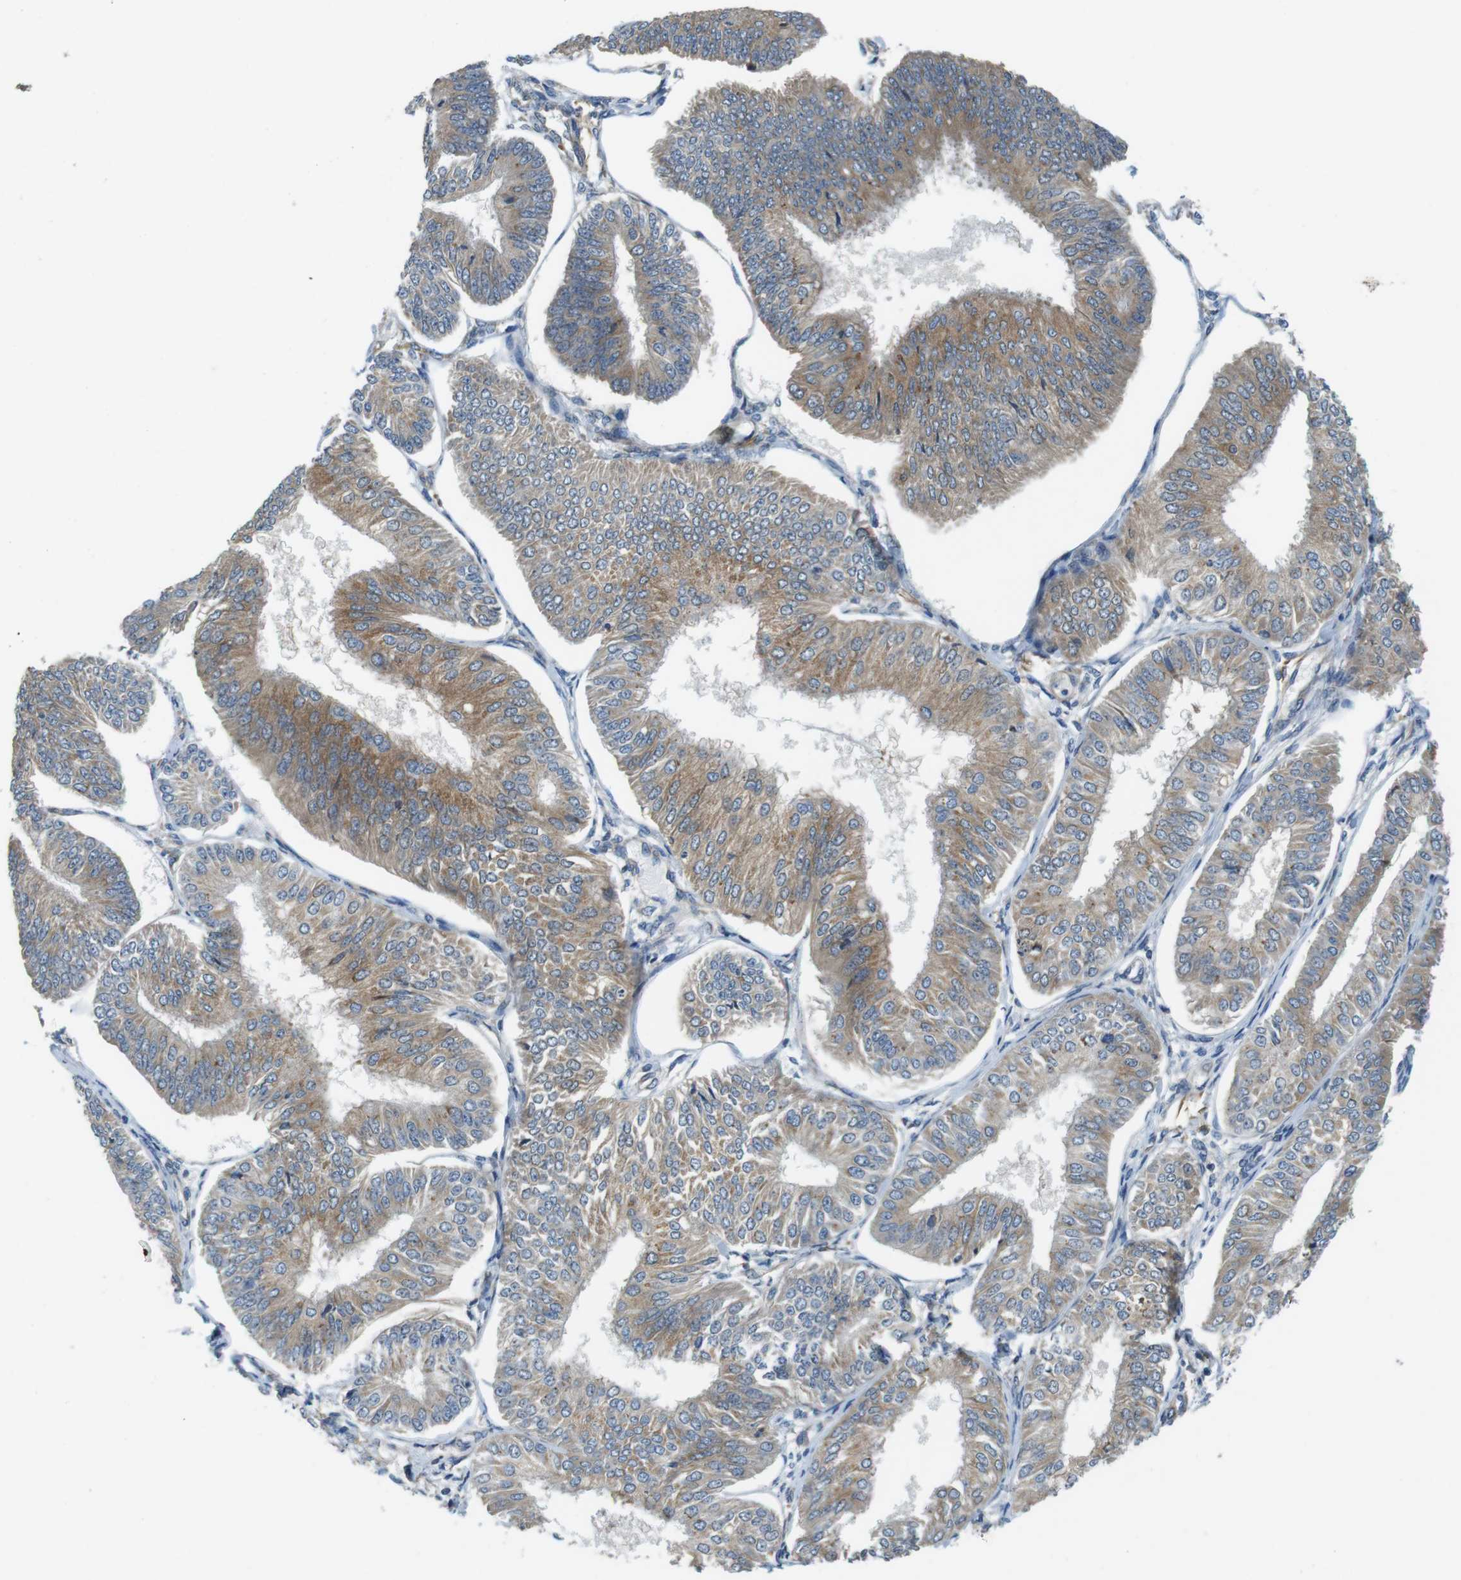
{"staining": {"intensity": "moderate", "quantity": ">75%", "location": "cytoplasmic/membranous"}, "tissue": "endometrial cancer", "cell_type": "Tumor cells", "image_type": "cancer", "snomed": [{"axis": "morphology", "description": "Adenocarcinoma, NOS"}, {"axis": "topography", "description": "Endometrium"}], "caption": "Endometrial cancer stained for a protein (brown) reveals moderate cytoplasmic/membranous positive positivity in approximately >75% of tumor cells.", "gene": "PALD1", "patient": {"sex": "female", "age": 58}}